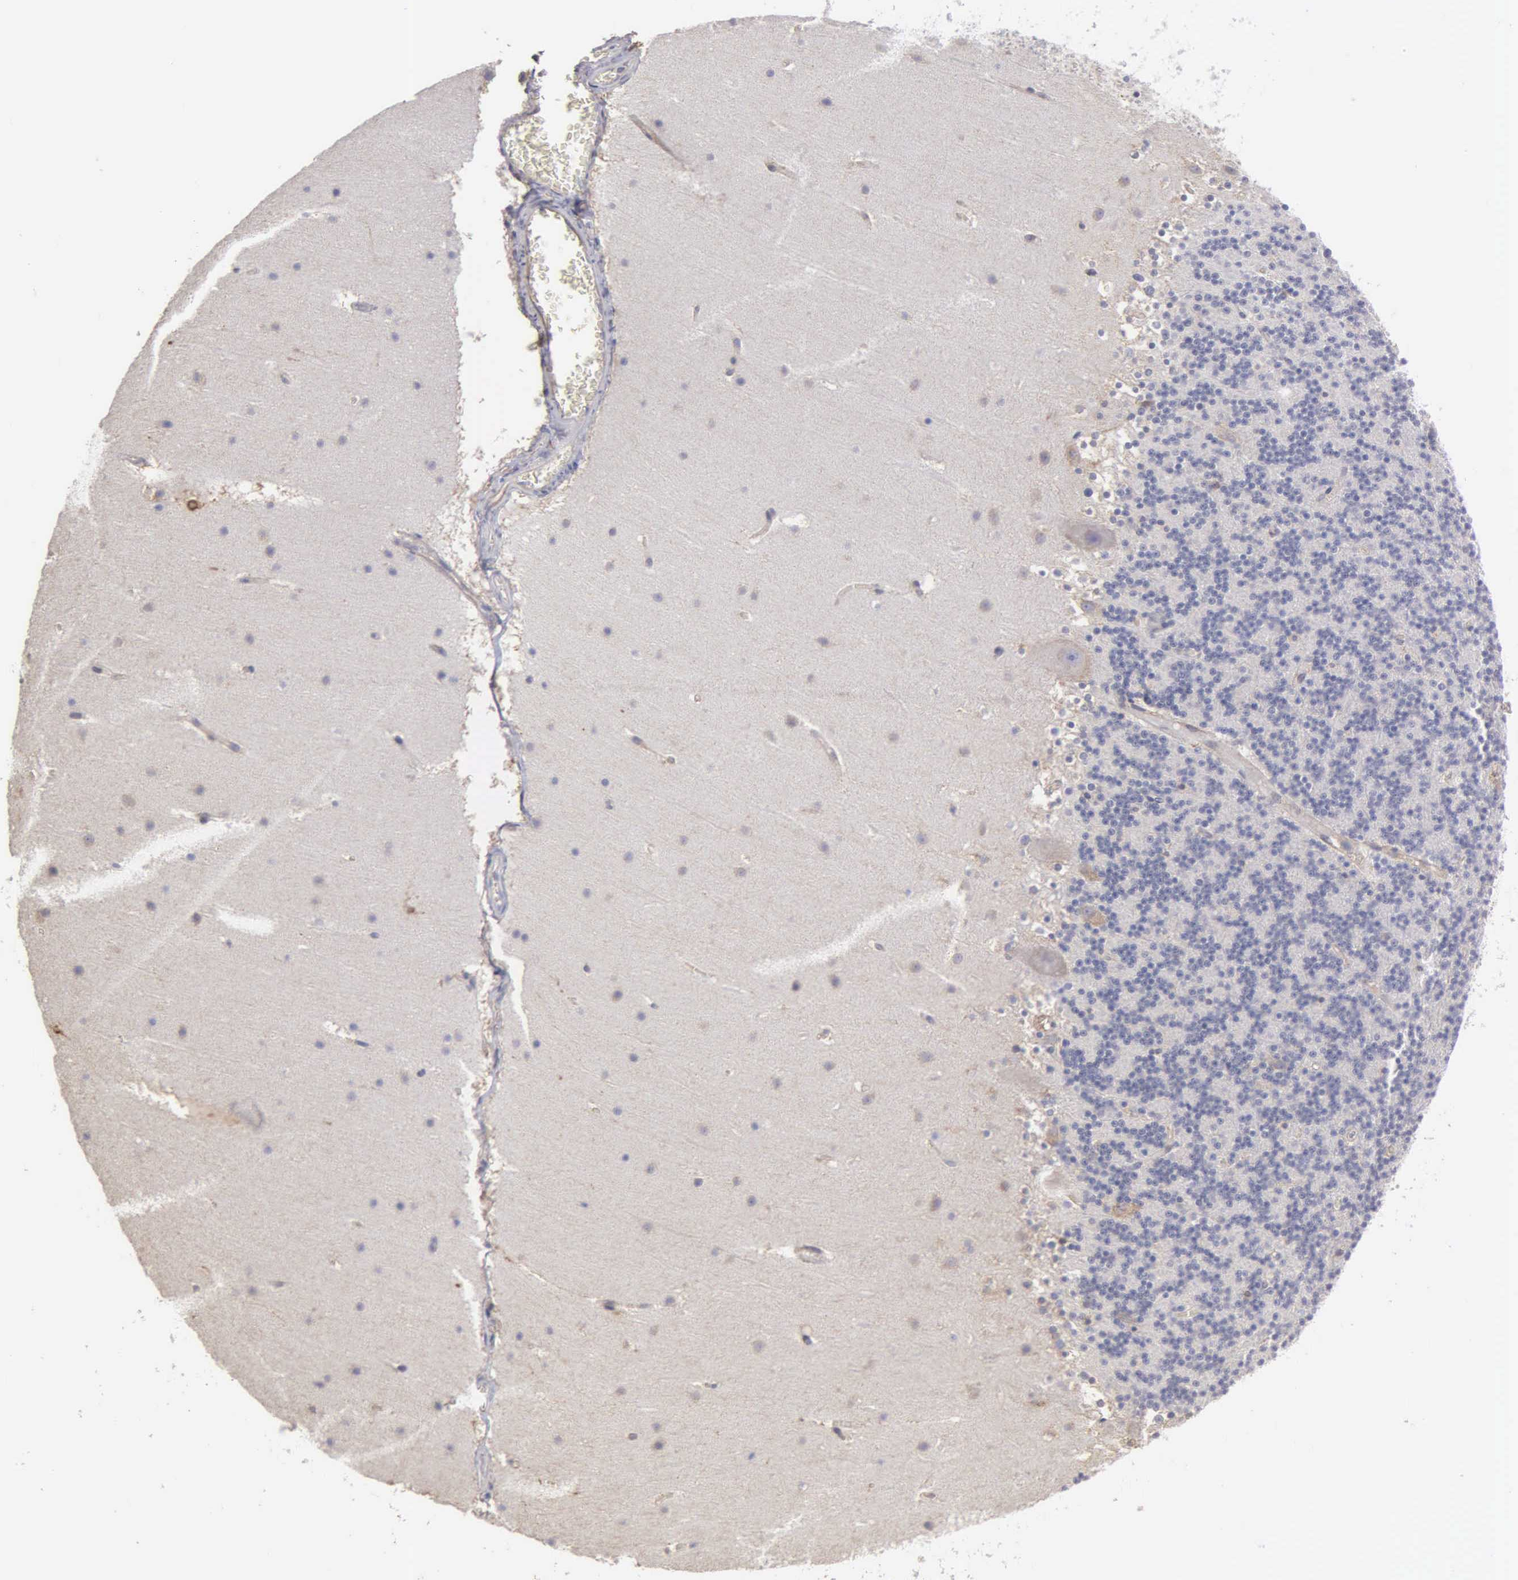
{"staining": {"intensity": "weak", "quantity": "<25%", "location": "cytoplasmic/membranous"}, "tissue": "cerebellum", "cell_type": "Cells in granular layer", "image_type": "normal", "snomed": [{"axis": "morphology", "description": "Normal tissue, NOS"}, {"axis": "topography", "description": "Cerebellum"}], "caption": "High power microscopy image of an IHC photomicrograph of unremarkable cerebellum, revealing no significant staining in cells in granular layer.", "gene": "LIN52", "patient": {"sex": "male", "age": 45}}